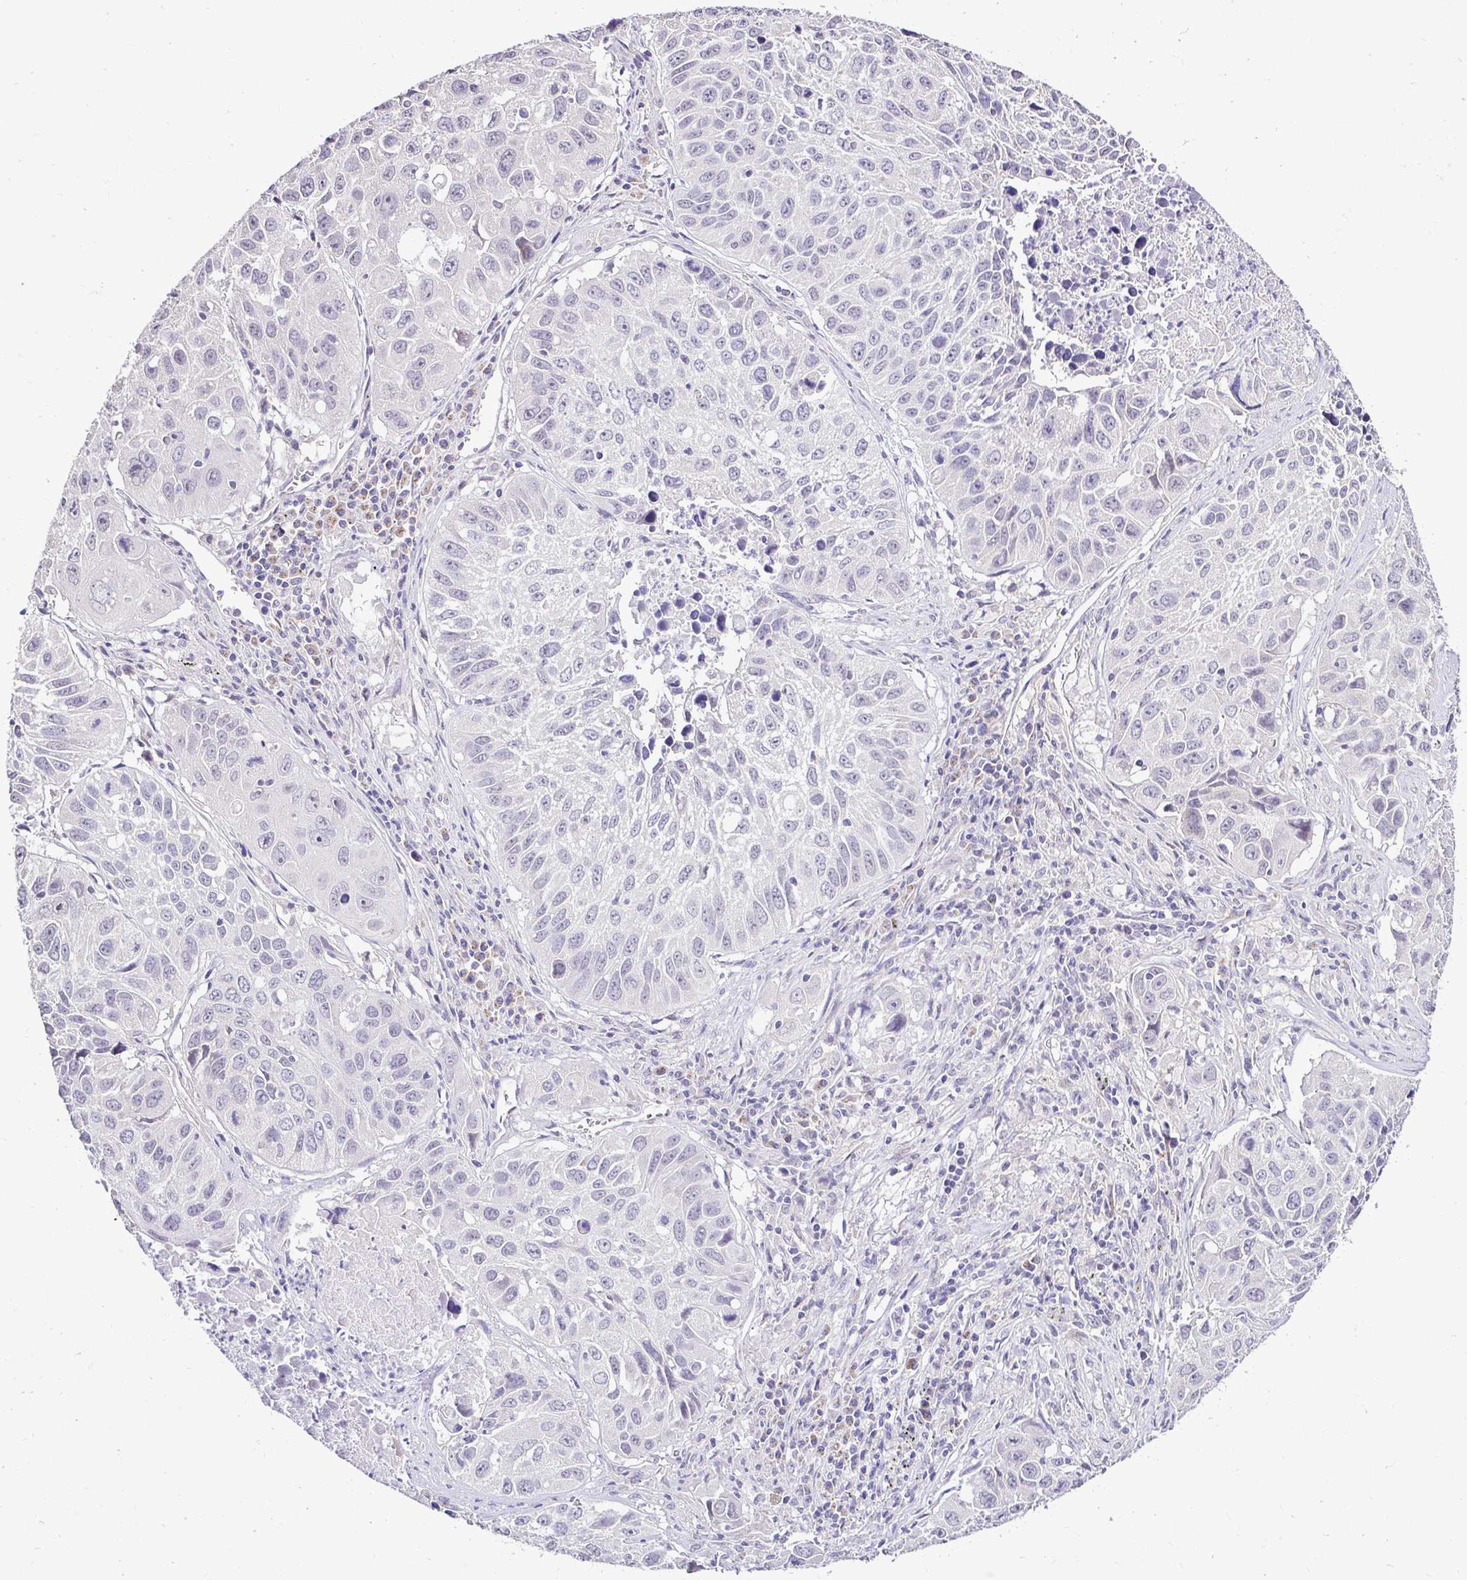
{"staining": {"intensity": "negative", "quantity": "none", "location": "none"}, "tissue": "lung cancer", "cell_type": "Tumor cells", "image_type": "cancer", "snomed": [{"axis": "morphology", "description": "Squamous cell carcinoma, NOS"}, {"axis": "topography", "description": "Lung"}], "caption": "High power microscopy histopathology image of an immunohistochemistry (IHC) photomicrograph of lung cancer (squamous cell carcinoma), revealing no significant staining in tumor cells. The staining was performed using DAB (3,3'-diaminobenzidine) to visualize the protein expression in brown, while the nuclei were stained in blue with hematoxylin (Magnification: 20x).", "gene": "KIAA1210", "patient": {"sex": "female", "age": 61}}